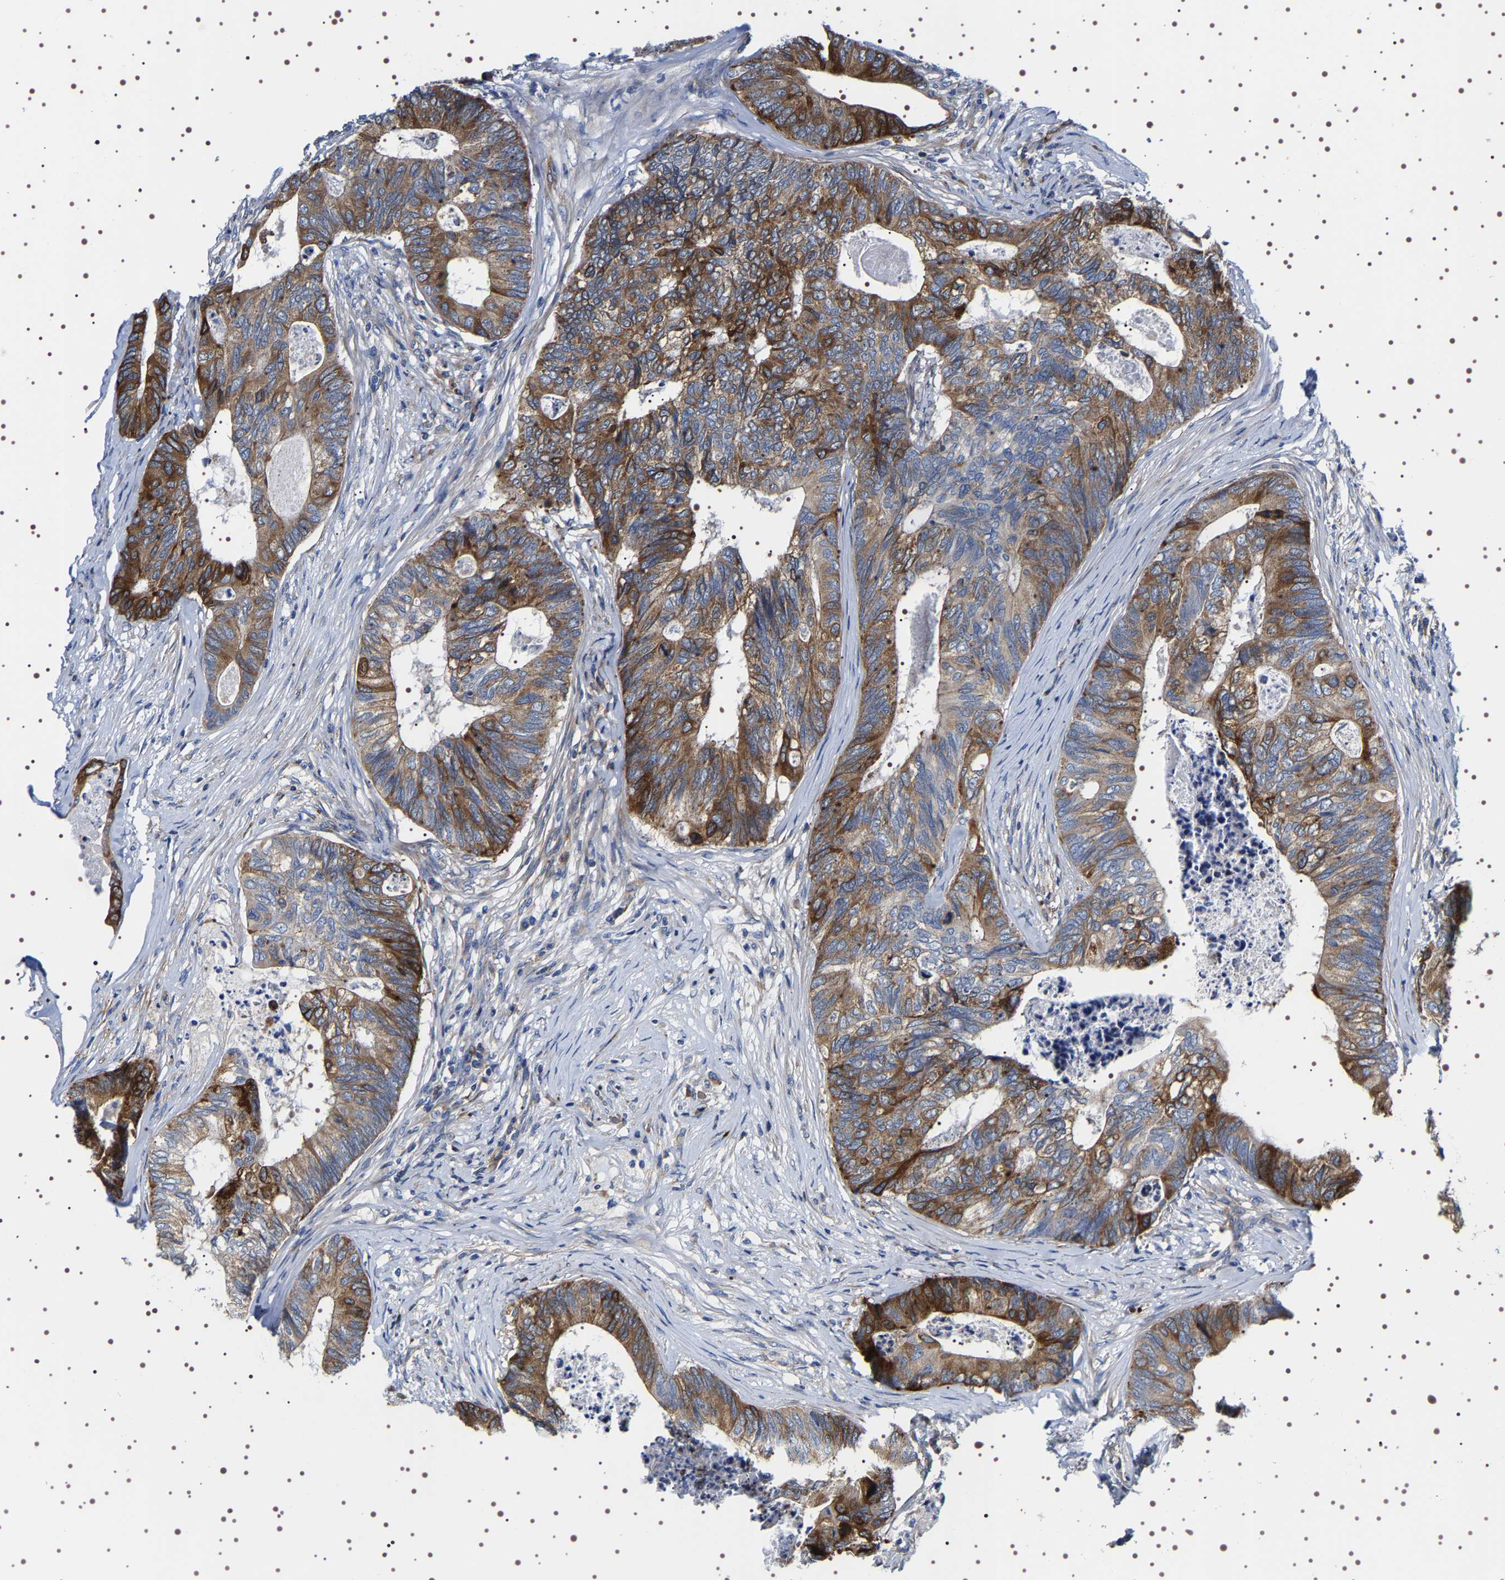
{"staining": {"intensity": "strong", "quantity": ">75%", "location": "cytoplasmic/membranous"}, "tissue": "colorectal cancer", "cell_type": "Tumor cells", "image_type": "cancer", "snomed": [{"axis": "morphology", "description": "Adenocarcinoma, NOS"}, {"axis": "topography", "description": "Colon"}], "caption": "Colorectal cancer stained with DAB (3,3'-diaminobenzidine) IHC exhibits high levels of strong cytoplasmic/membranous staining in approximately >75% of tumor cells.", "gene": "SQLE", "patient": {"sex": "female", "age": 67}}